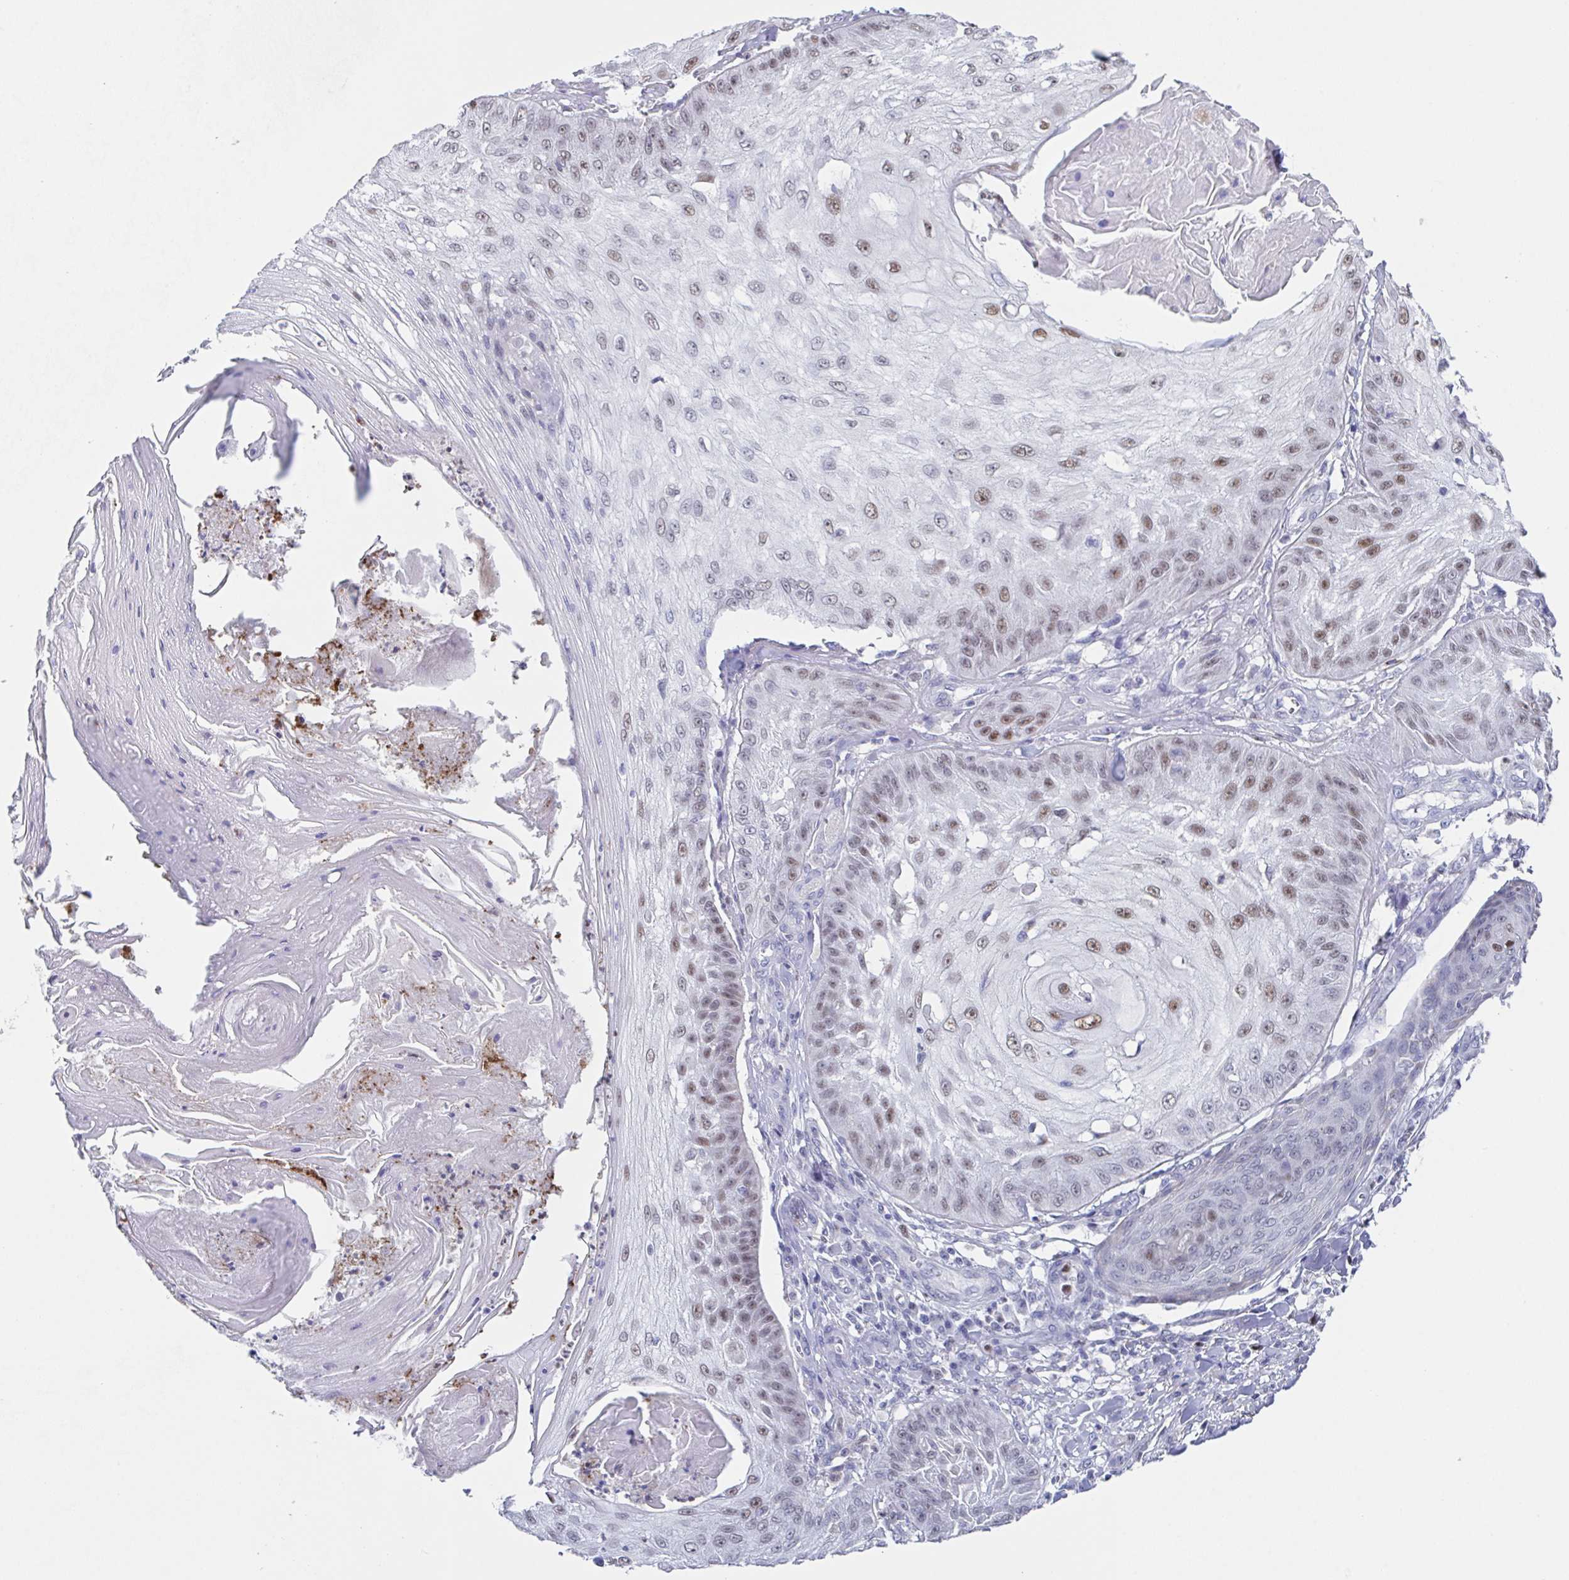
{"staining": {"intensity": "moderate", "quantity": "<25%", "location": "nuclear"}, "tissue": "skin cancer", "cell_type": "Tumor cells", "image_type": "cancer", "snomed": [{"axis": "morphology", "description": "Squamous cell carcinoma, NOS"}, {"axis": "topography", "description": "Skin"}], "caption": "Tumor cells demonstrate moderate nuclear positivity in about <25% of cells in skin cancer (squamous cell carcinoma). The staining is performed using DAB (3,3'-diaminobenzidine) brown chromogen to label protein expression. The nuclei are counter-stained blue using hematoxylin.", "gene": "PBOV1", "patient": {"sex": "male", "age": 70}}